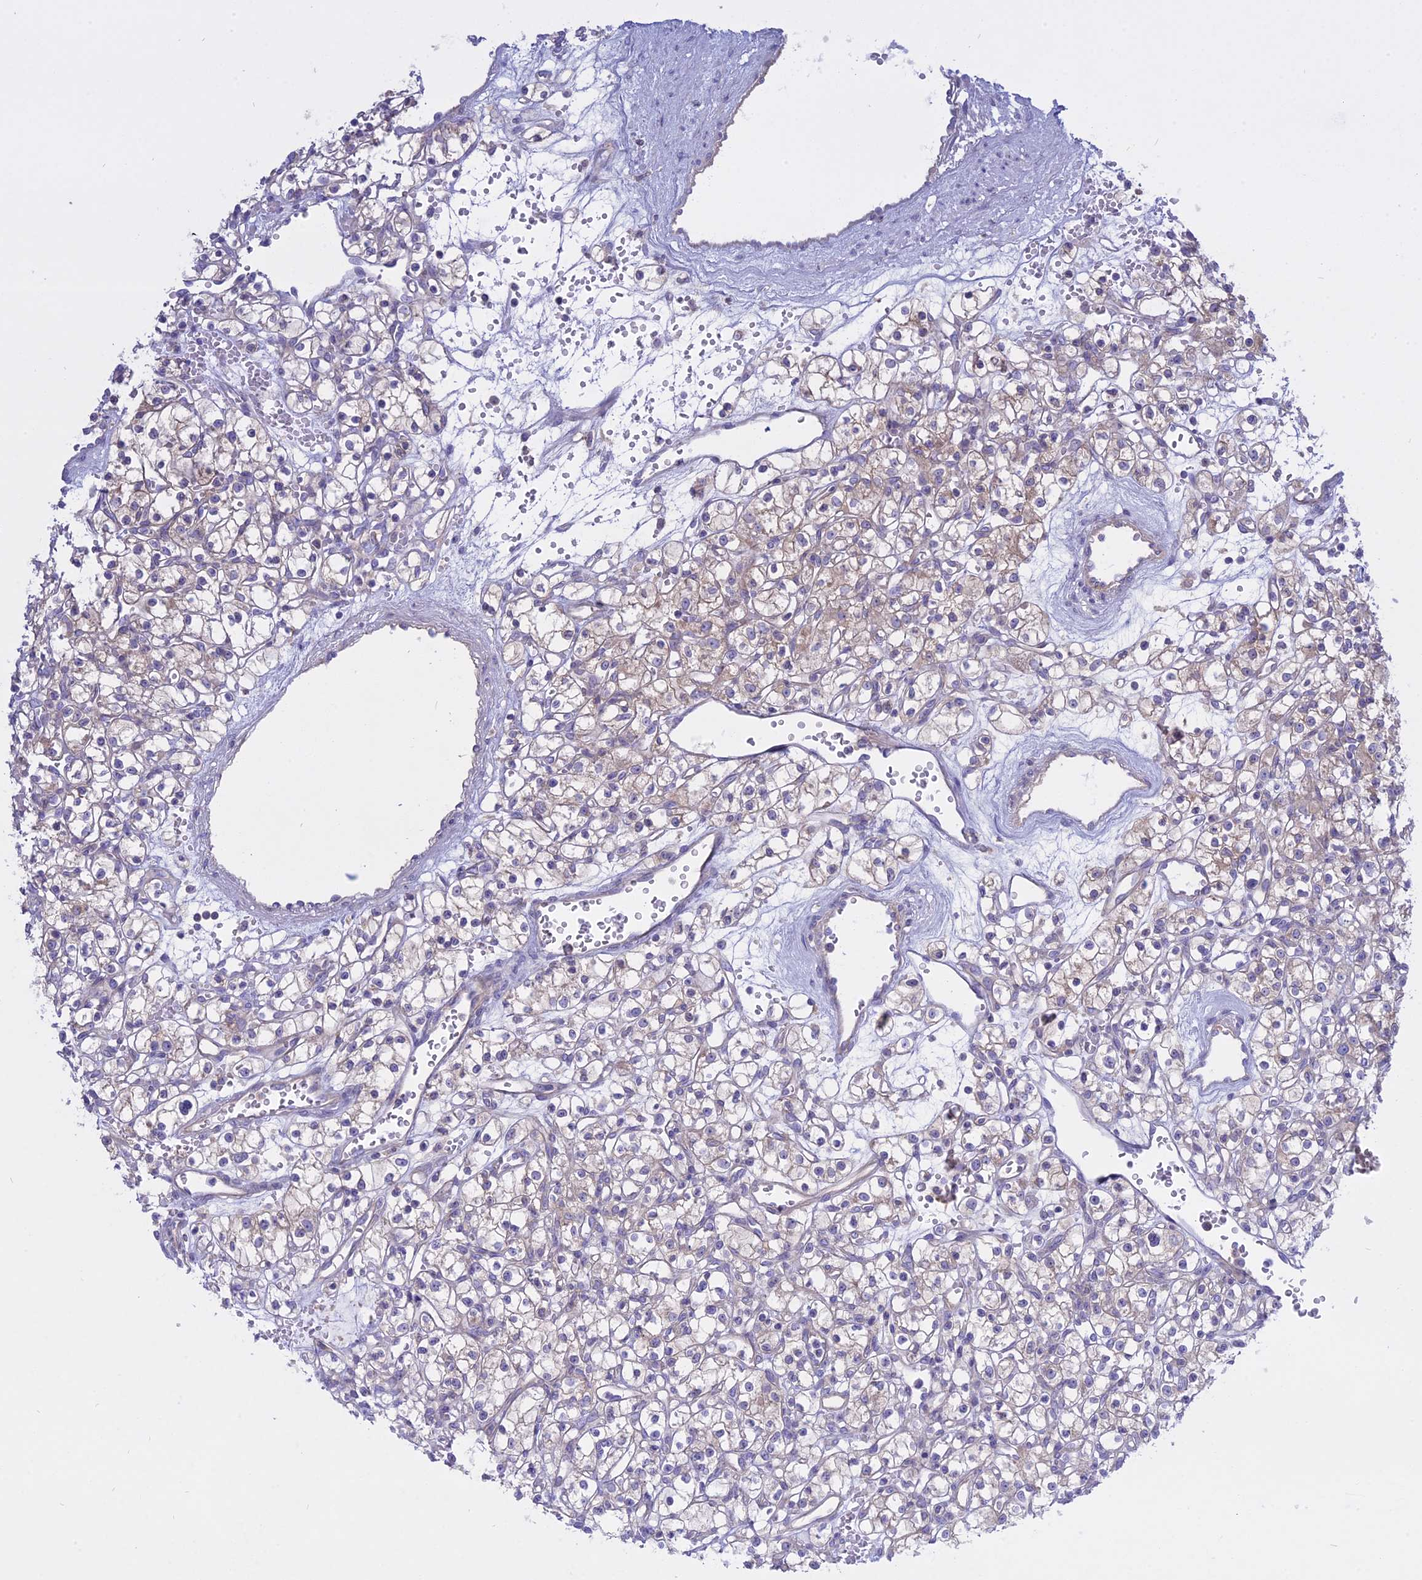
{"staining": {"intensity": "weak", "quantity": "25%-75%", "location": "cytoplasmic/membranous"}, "tissue": "renal cancer", "cell_type": "Tumor cells", "image_type": "cancer", "snomed": [{"axis": "morphology", "description": "Adenocarcinoma, NOS"}, {"axis": "topography", "description": "Kidney"}], "caption": "A micrograph showing weak cytoplasmic/membranous positivity in approximately 25%-75% of tumor cells in renal cancer (adenocarcinoma), as visualized by brown immunohistochemical staining.", "gene": "AHCYL1", "patient": {"sex": "female", "age": 59}}